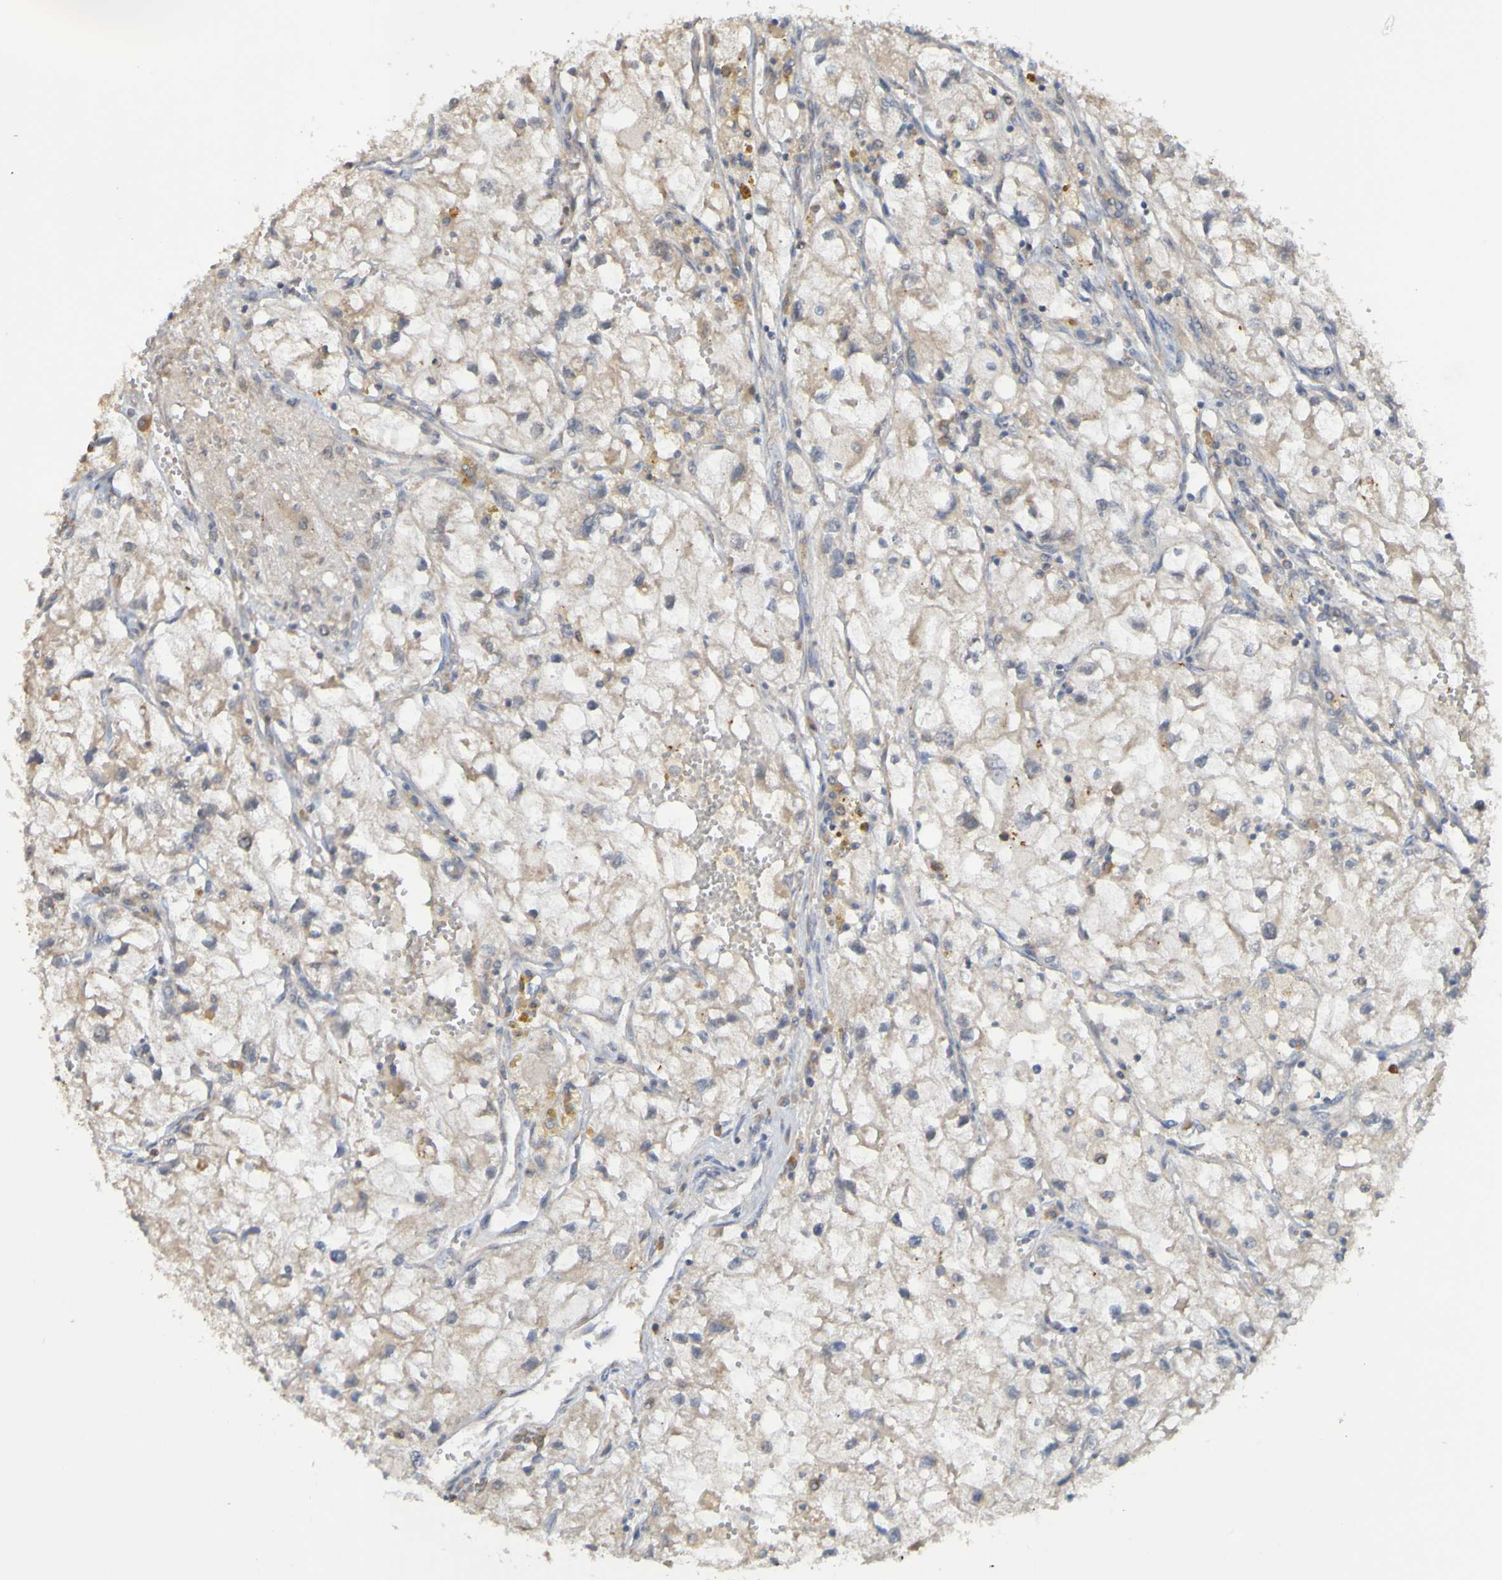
{"staining": {"intensity": "moderate", "quantity": "<25%", "location": "cytoplasmic/membranous"}, "tissue": "renal cancer", "cell_type": "Tumor cells", "image_type": "cancer", "snomed": [{"axis": "morphology", "description": "Adenocarcinoma, NOS"}, {"axis": "topography", "description": "Kidney"}], "caption": "An image showing moderate cytoplasmic/membranous expression in approximately <25% of tumor cells in adenocarcinoma (renal), as visualized by brown immunohistochemical staining.", "gene": "NAV2", "patient": {"sex": "female", "age": 70}}